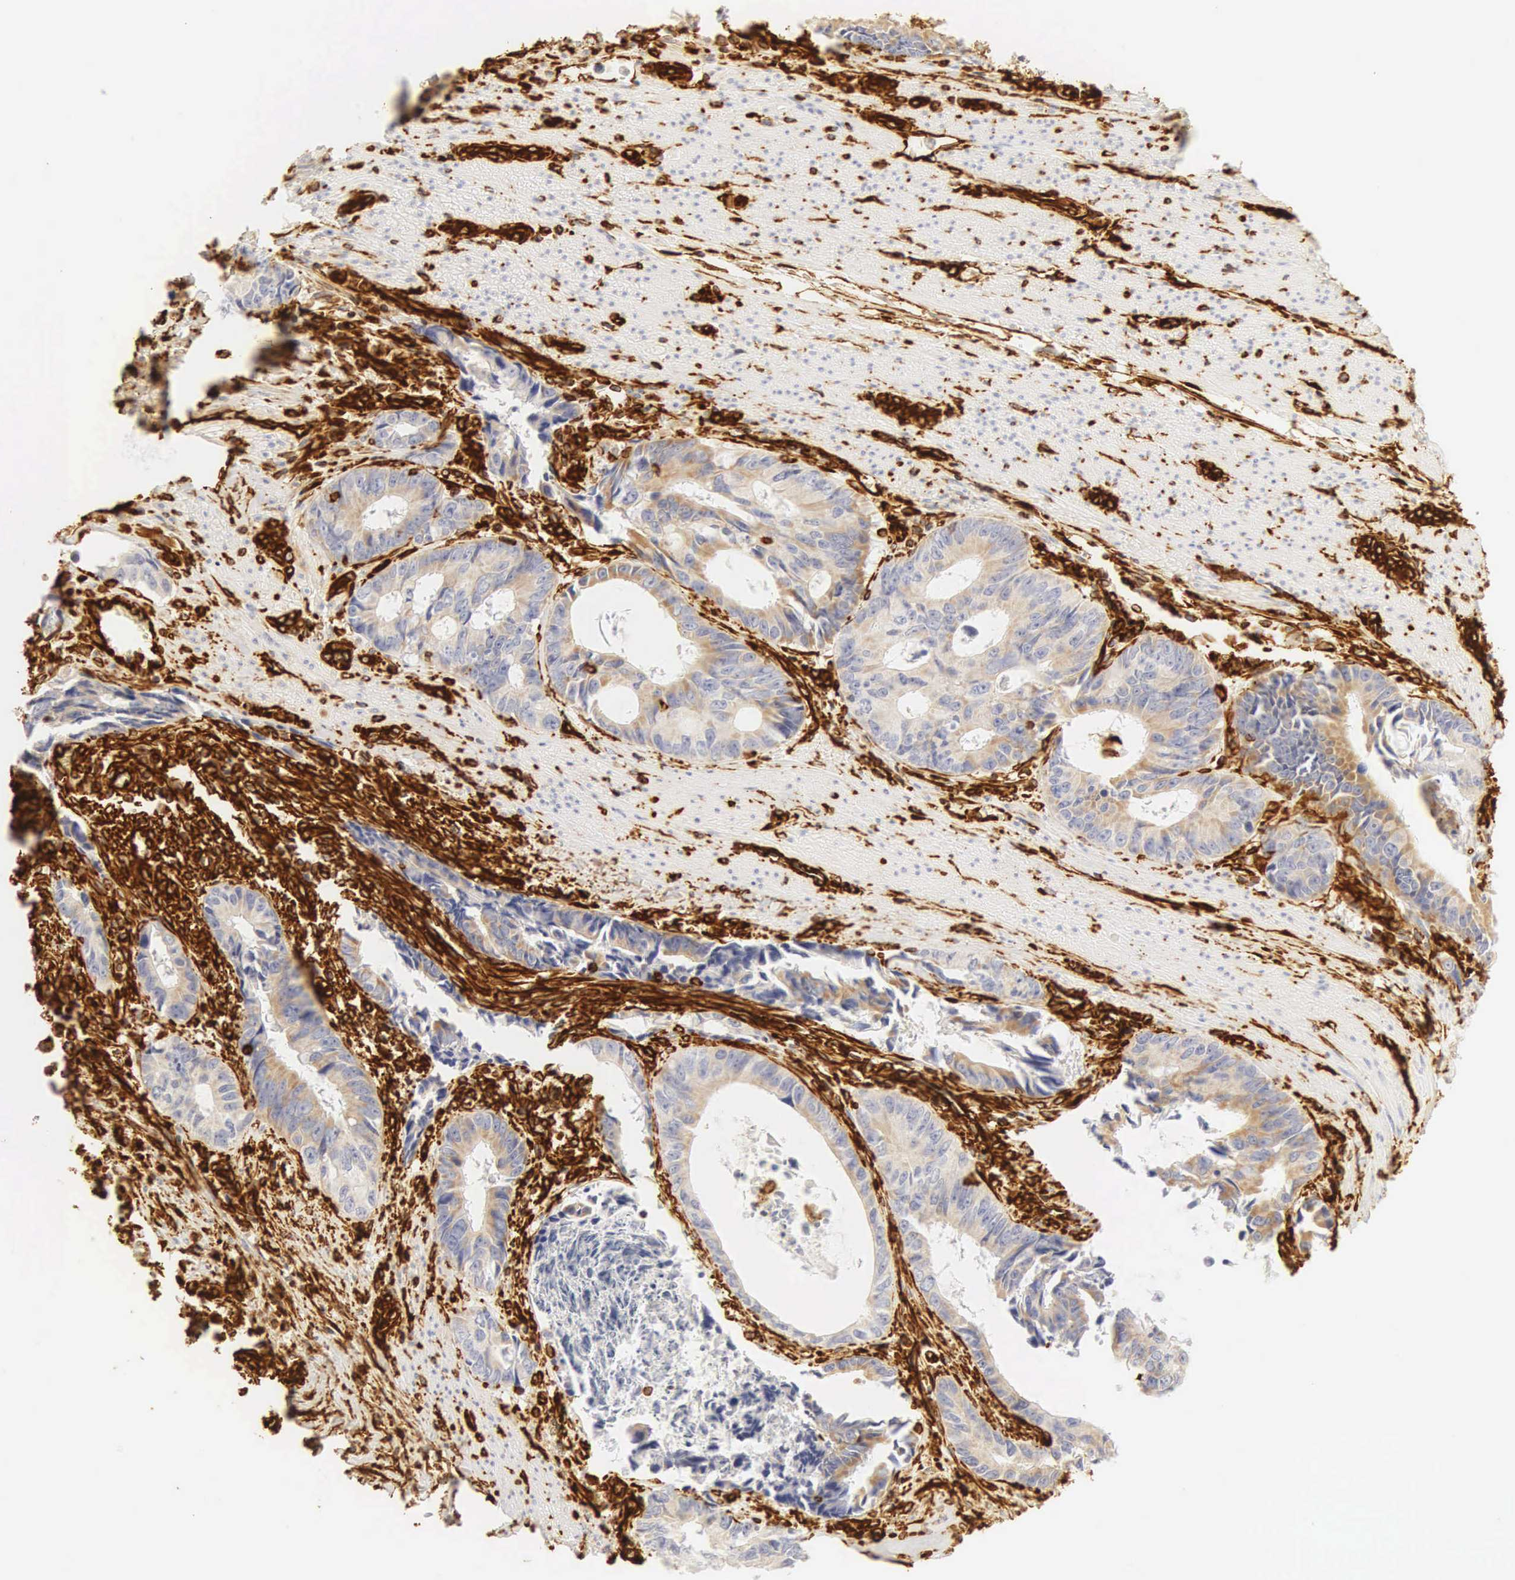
{"staining": {"intensity": "weak", "quantity": "25%-75%", "location": "cytoplasmic/membranous"}, "tissue": "colorectal cancer", "cell_type": "Tumor cells", "image_type": "cancer", "snomed": [{"axis": "morphology", "description": "Adenocarcinoma, NOS"}, {"axis": "topography", "description": "Rectum"}], "caption": "Weak cytoplasmic/membranous staining is seen in approximately 25%-75% of tumor cells in colorectal cancer (adenocarcinoma).", "gene": "VIM", "patient": {"sex": "female", "age": 98}}